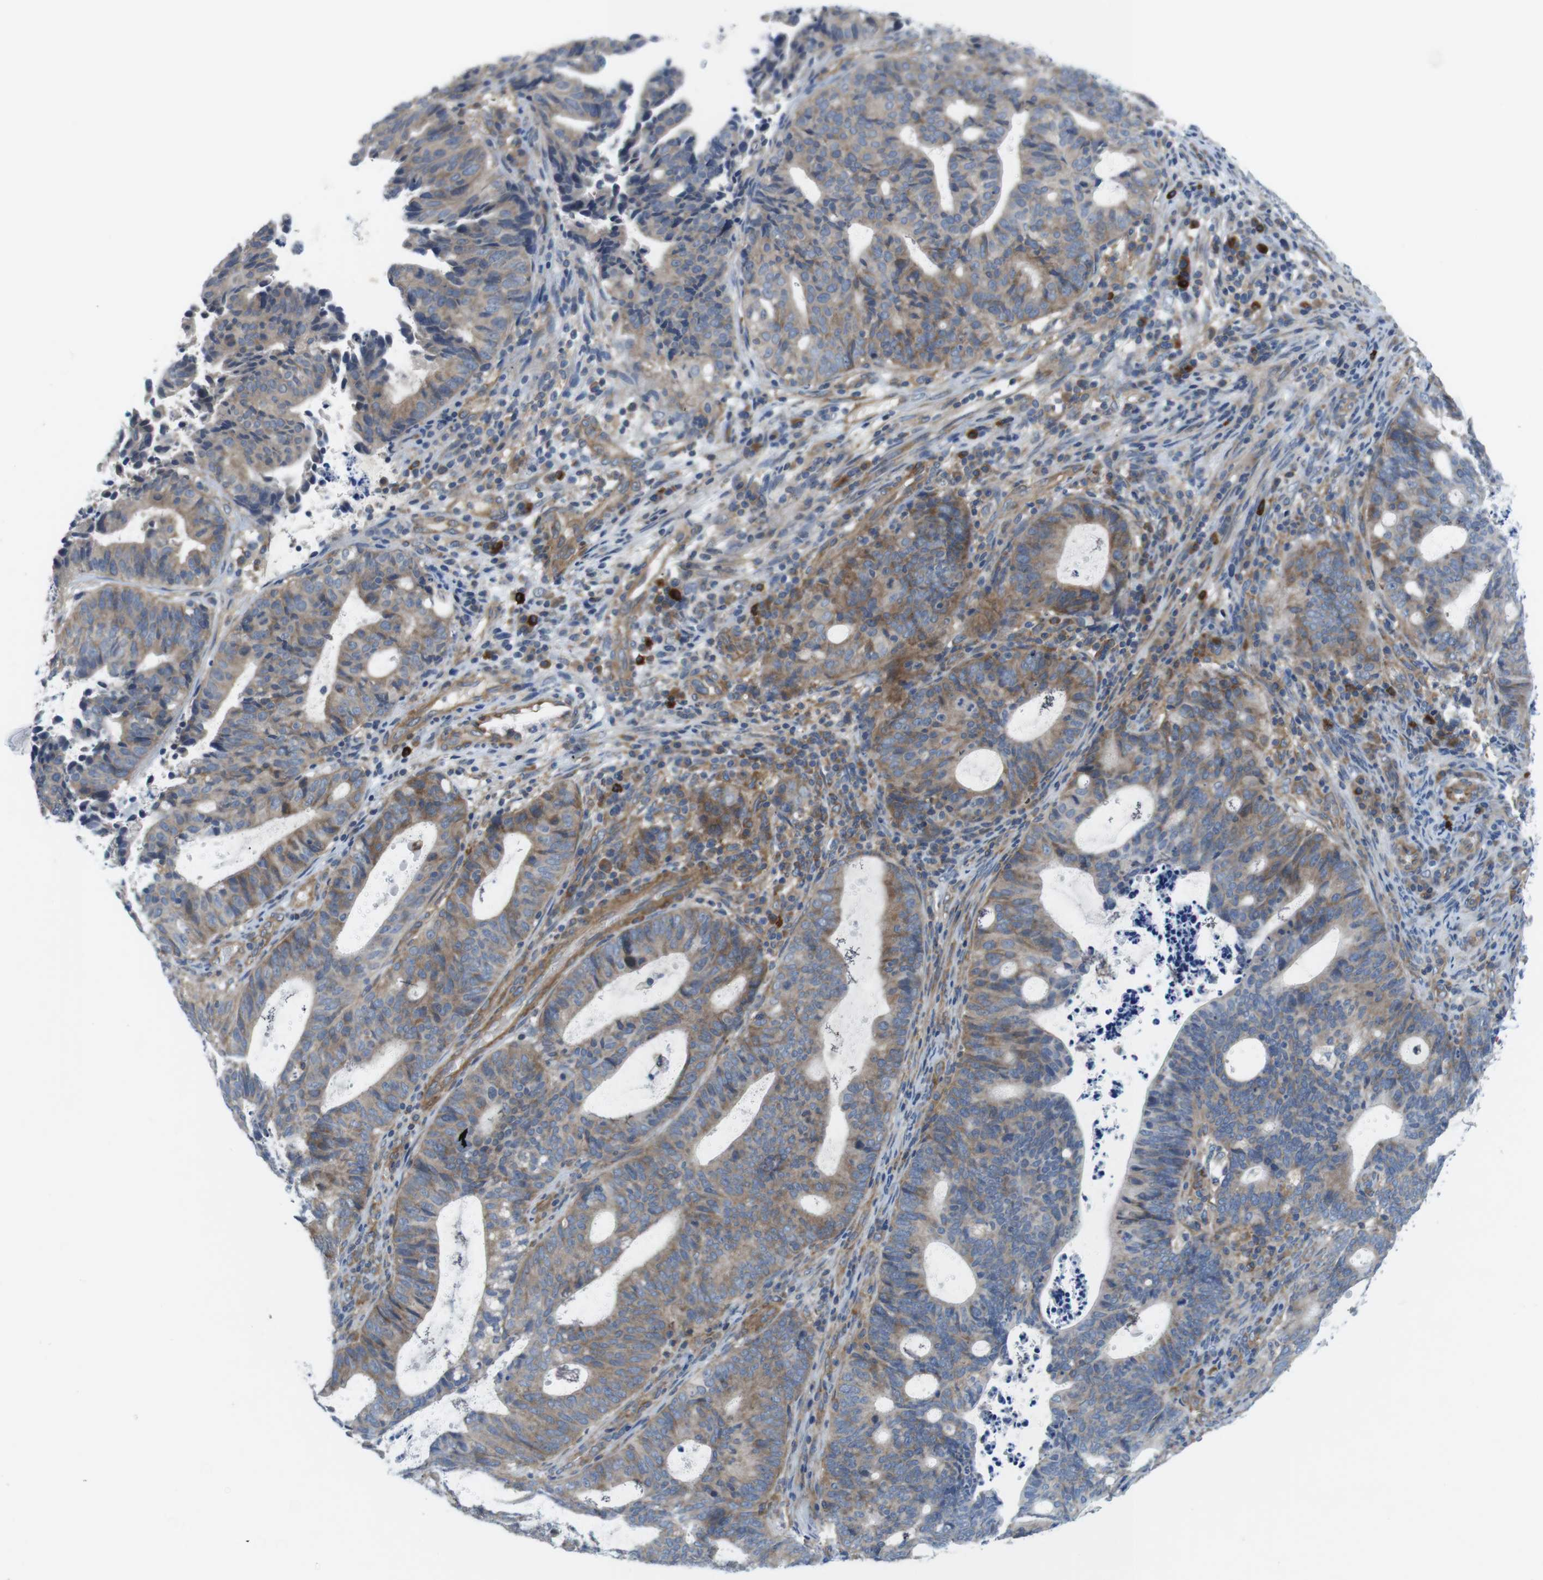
{"staining": {"intensity": "weak", "quantity": "25%-75%", "location": "cytoplasmic/membranous"}, "tissue": "endometrial cancer", "cell_type": "Tumor cells", "image_type": "cancer", "snomed": [{"axis": "morphology", "description": "Adenocarcinoma, NOS"}, {"axis": "topography", "description": "Uterus"}], "caption": "Immunohistochemical staining of human endometrial adenocarcinoma exhibits low levels of weak cytoplasmic/membranous expression in approximately 25%-75% of tumor cells. Nuclei are stained in blue.", "gene": "DCLK1", "patient": {"sex": "female", "age": 83}}